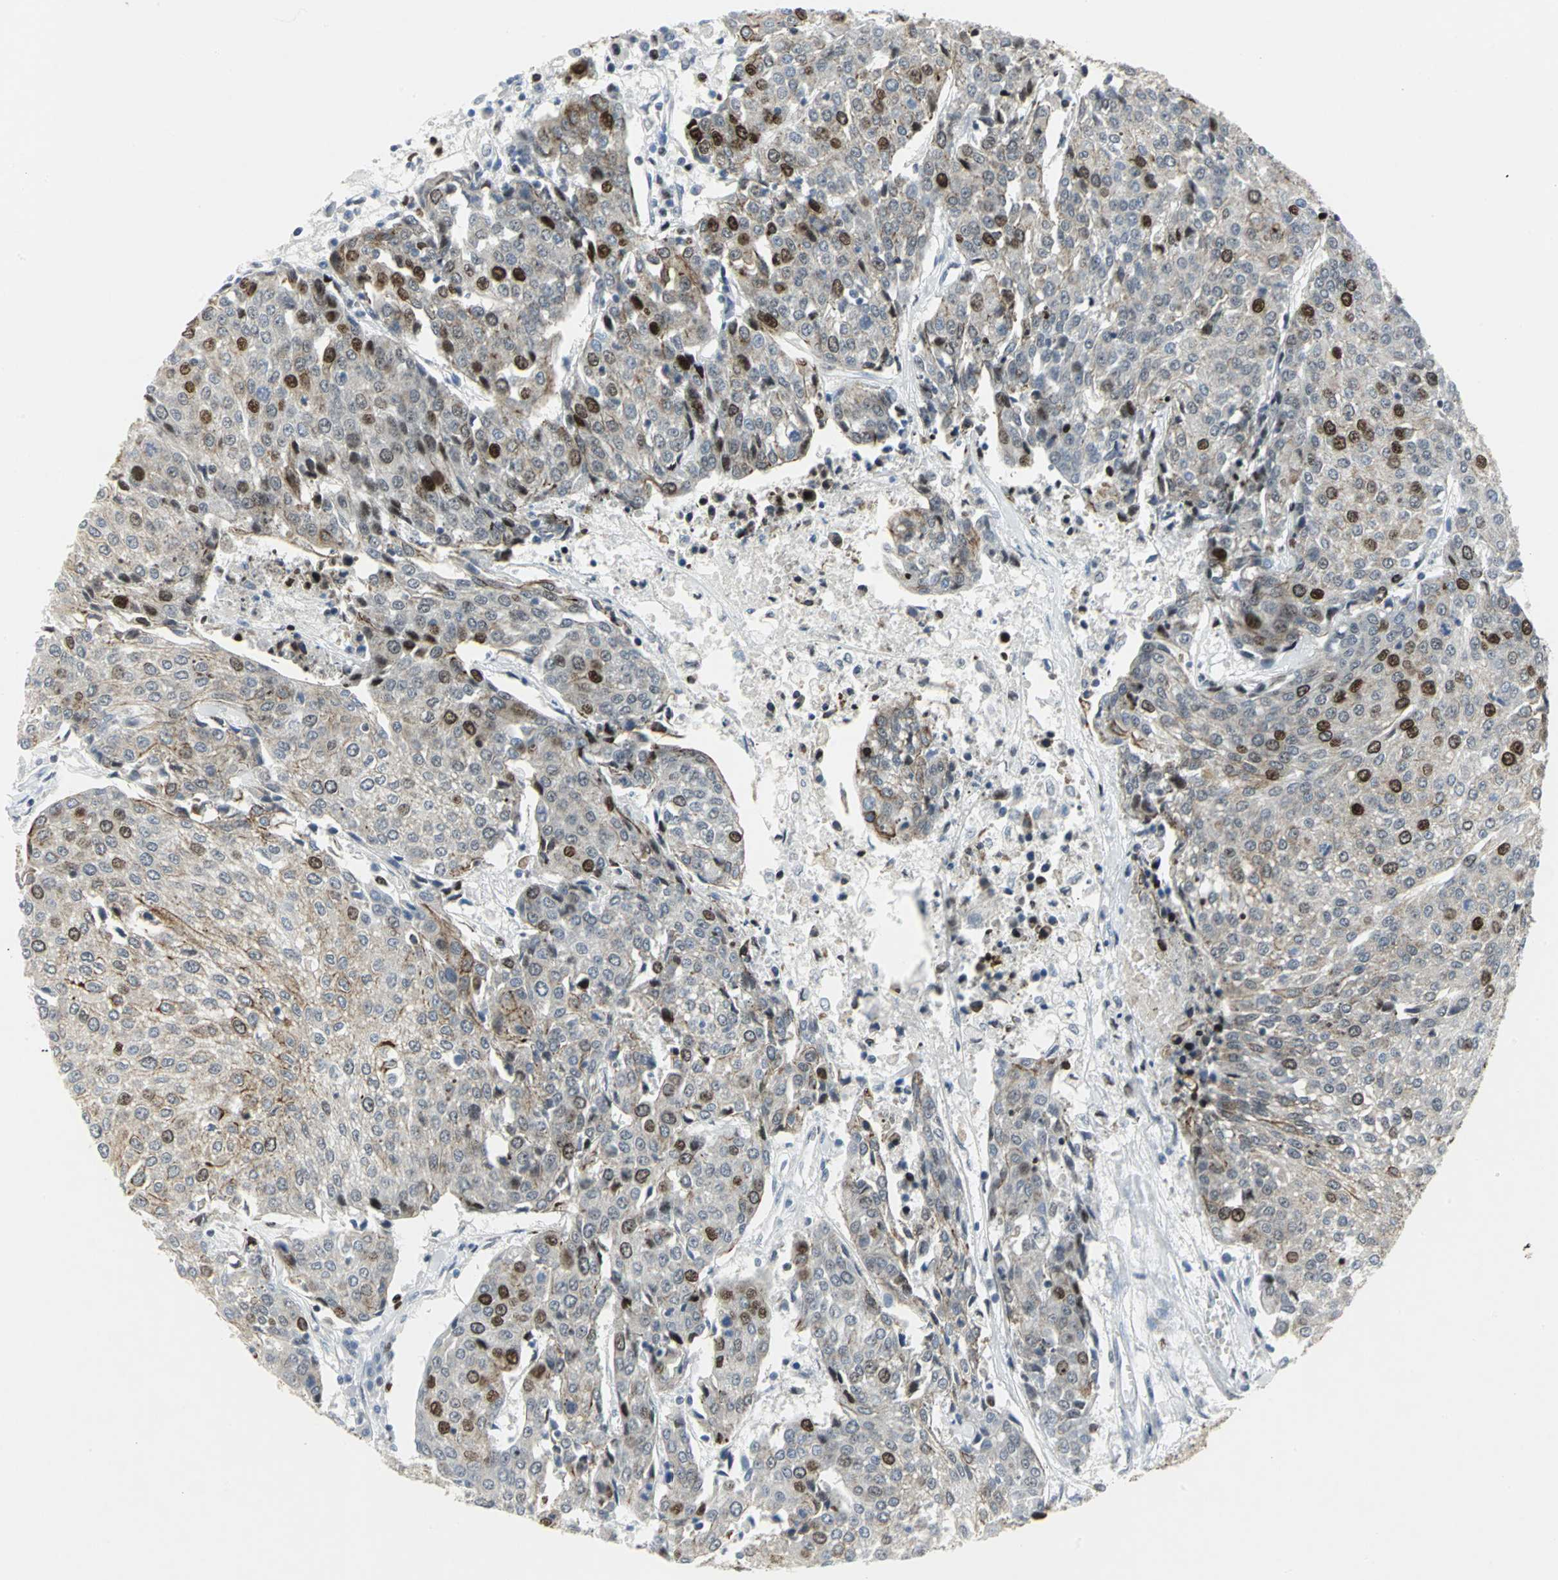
{"staining": {"intensity": "strong", "quantity": "25%-75%", "location": "cytoplasmic/membranous,nuclear"}, "tissue": "urothelial cancer", "cell_type": "Tumor cells", "image_type": "cancer", "snomed": [{"axis": "morphology", "description": "Urothelial carcinoma, High grade"}, {"axis": "topography", "description": "Urinary bladder"}], "caption": "A brown stain labels strong cytoplasmic/membranous and nuclear expression of a protein in human urothelial cancer tumor cells. (DAB IHC, brown staining for protein, blue staining for nuclei).", "gene": "RPA1", "patient": {"sex": "female", "age": 85}}